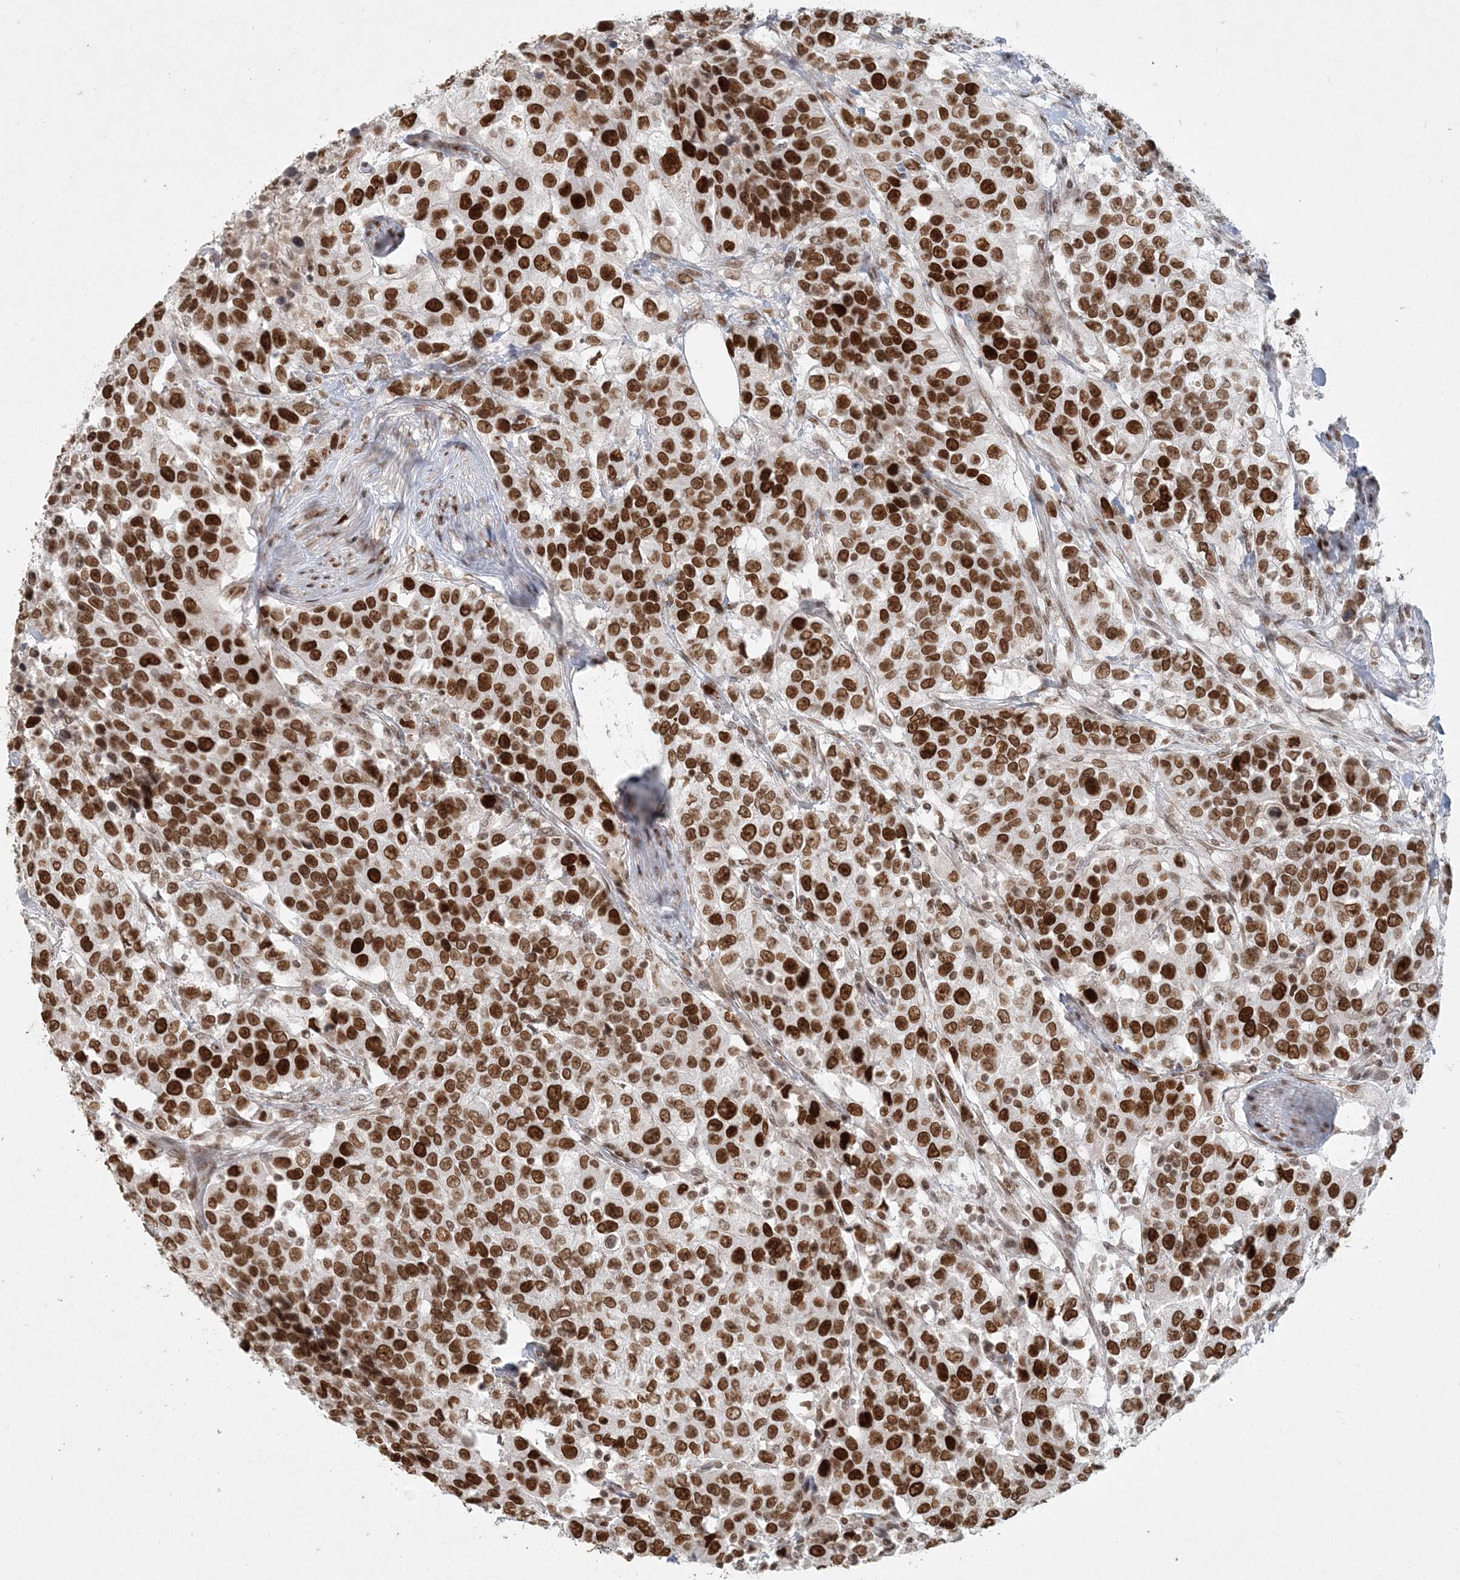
{"staining": {"intensity": "strong", "quantity": ">75%", "location": "nuclear"}, "tissue": "urothelial cancer", "cell_type": "Tumor cells", "image_type": "cancer", "snomed": [{"axis": "morphology", "description": "Urothelial carcinoma, High grade"}, {"axis": "topography", "description": "Urinary bladder"}], "caption": "Protein analysis of high-grade urothelial carcinoma tissue shows strong nuclear positivity in approximately >75% of tumor cells.", "gene": "BAZ1B", "patient": {"sex": "female", "age": 80}}